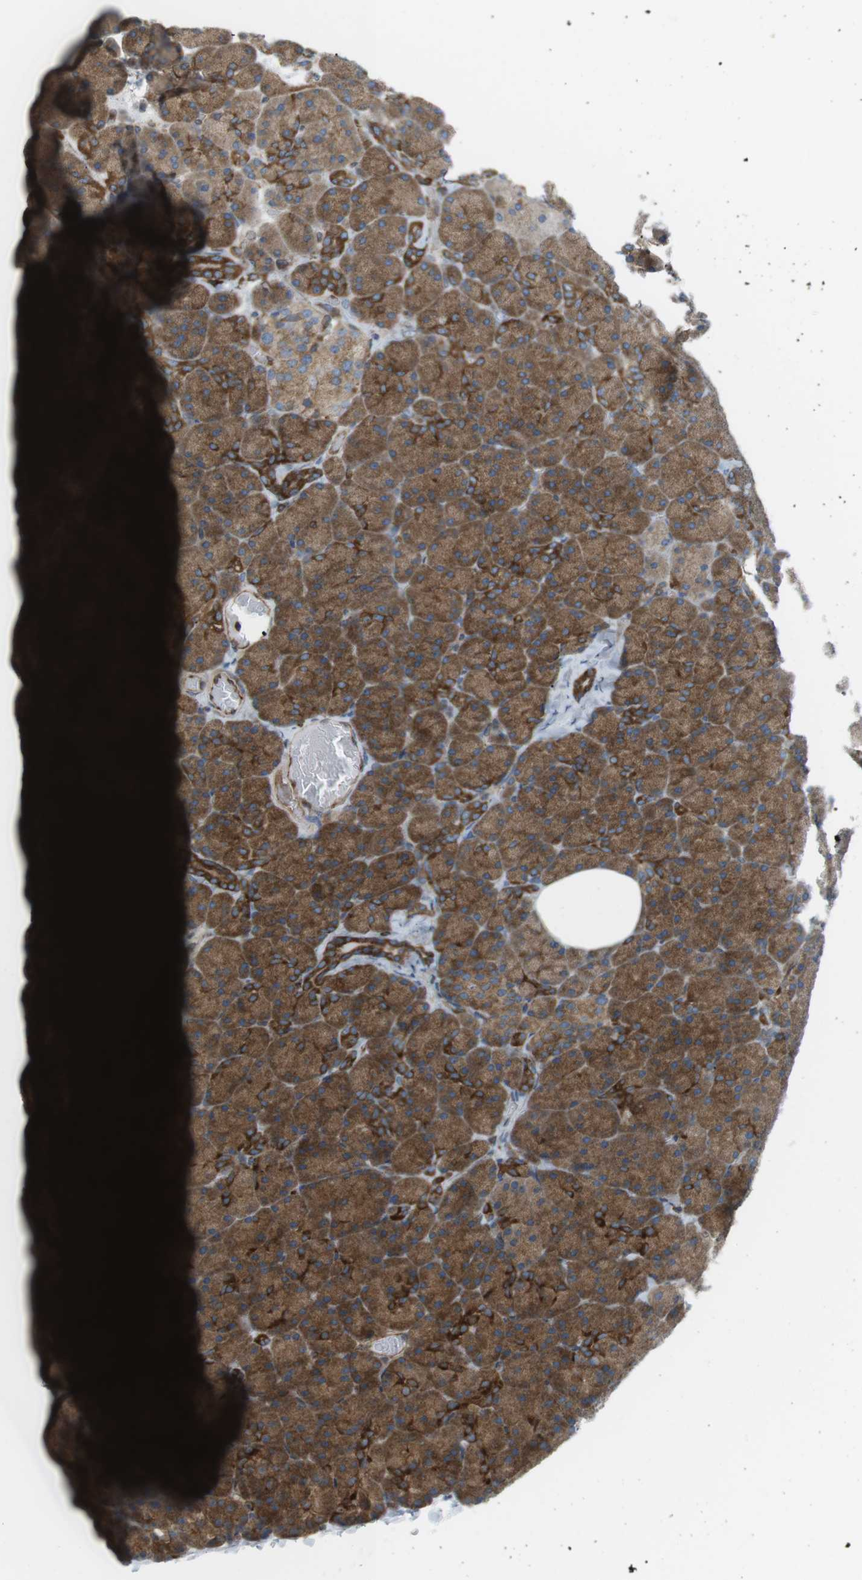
{"staining": {"intensity": "strong", "quantity": ">75%", "location": "cytoplasmic/membranous"}, "tissue": "pancreas", "cell_type": "Exocrine glandular cells", "image_type": "normal", "snomed": [{"axis": "morphology", "description": "Normal tissue, NOS"}, {"axis": "topography", "description": "Pancreas"}], "caption": "This is an image of IHC staining of unremarkable pancreas, which shows strong expression in the cytoplasmic/membranous of exocrine glandular cells.", "gene": "FLII", "patient": {"sex": "female", "age": 35}}